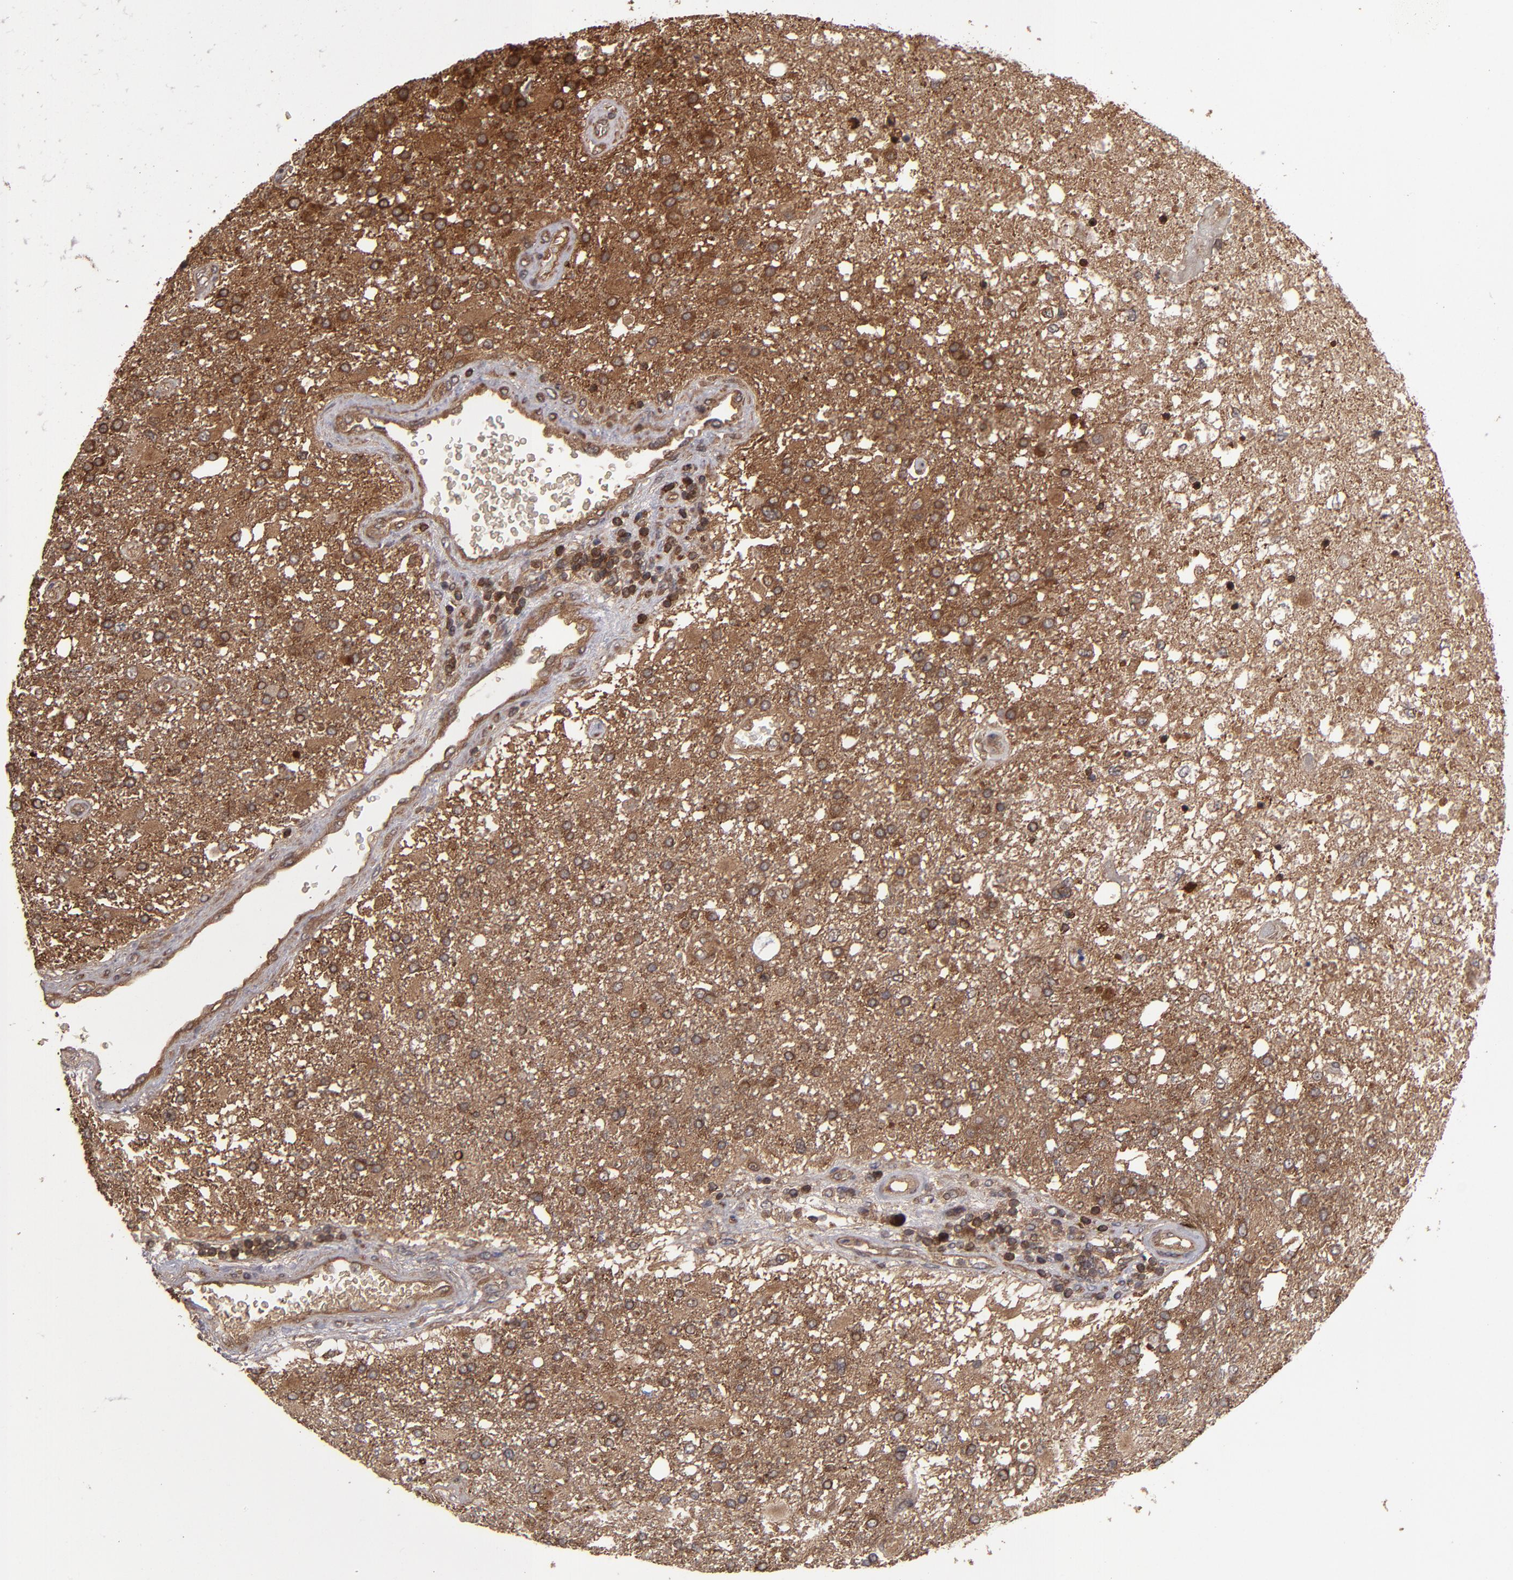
{"staining": {"intensity": "moderate", "quantity": ">75%", "location": "cytoplasmic/membranous"}, "tissue": "glioma", "cell_type": "Tumor cells", "image_type": "cancer", "snomed": [{"axis": "morphology", "description": "Glioma, malignant, High grade"}, {"axis": "topography", "description": "Cerebral cortex"}], "caption": "A photomicrograph showing moderate cytoplasmic/membranous expression in approximately >75% of tumor cells in glioma, as visualized by brown immunohistochemical staining.", "gene": "RPS6KA6", "patient": {"sex": "male", "age": 79}}